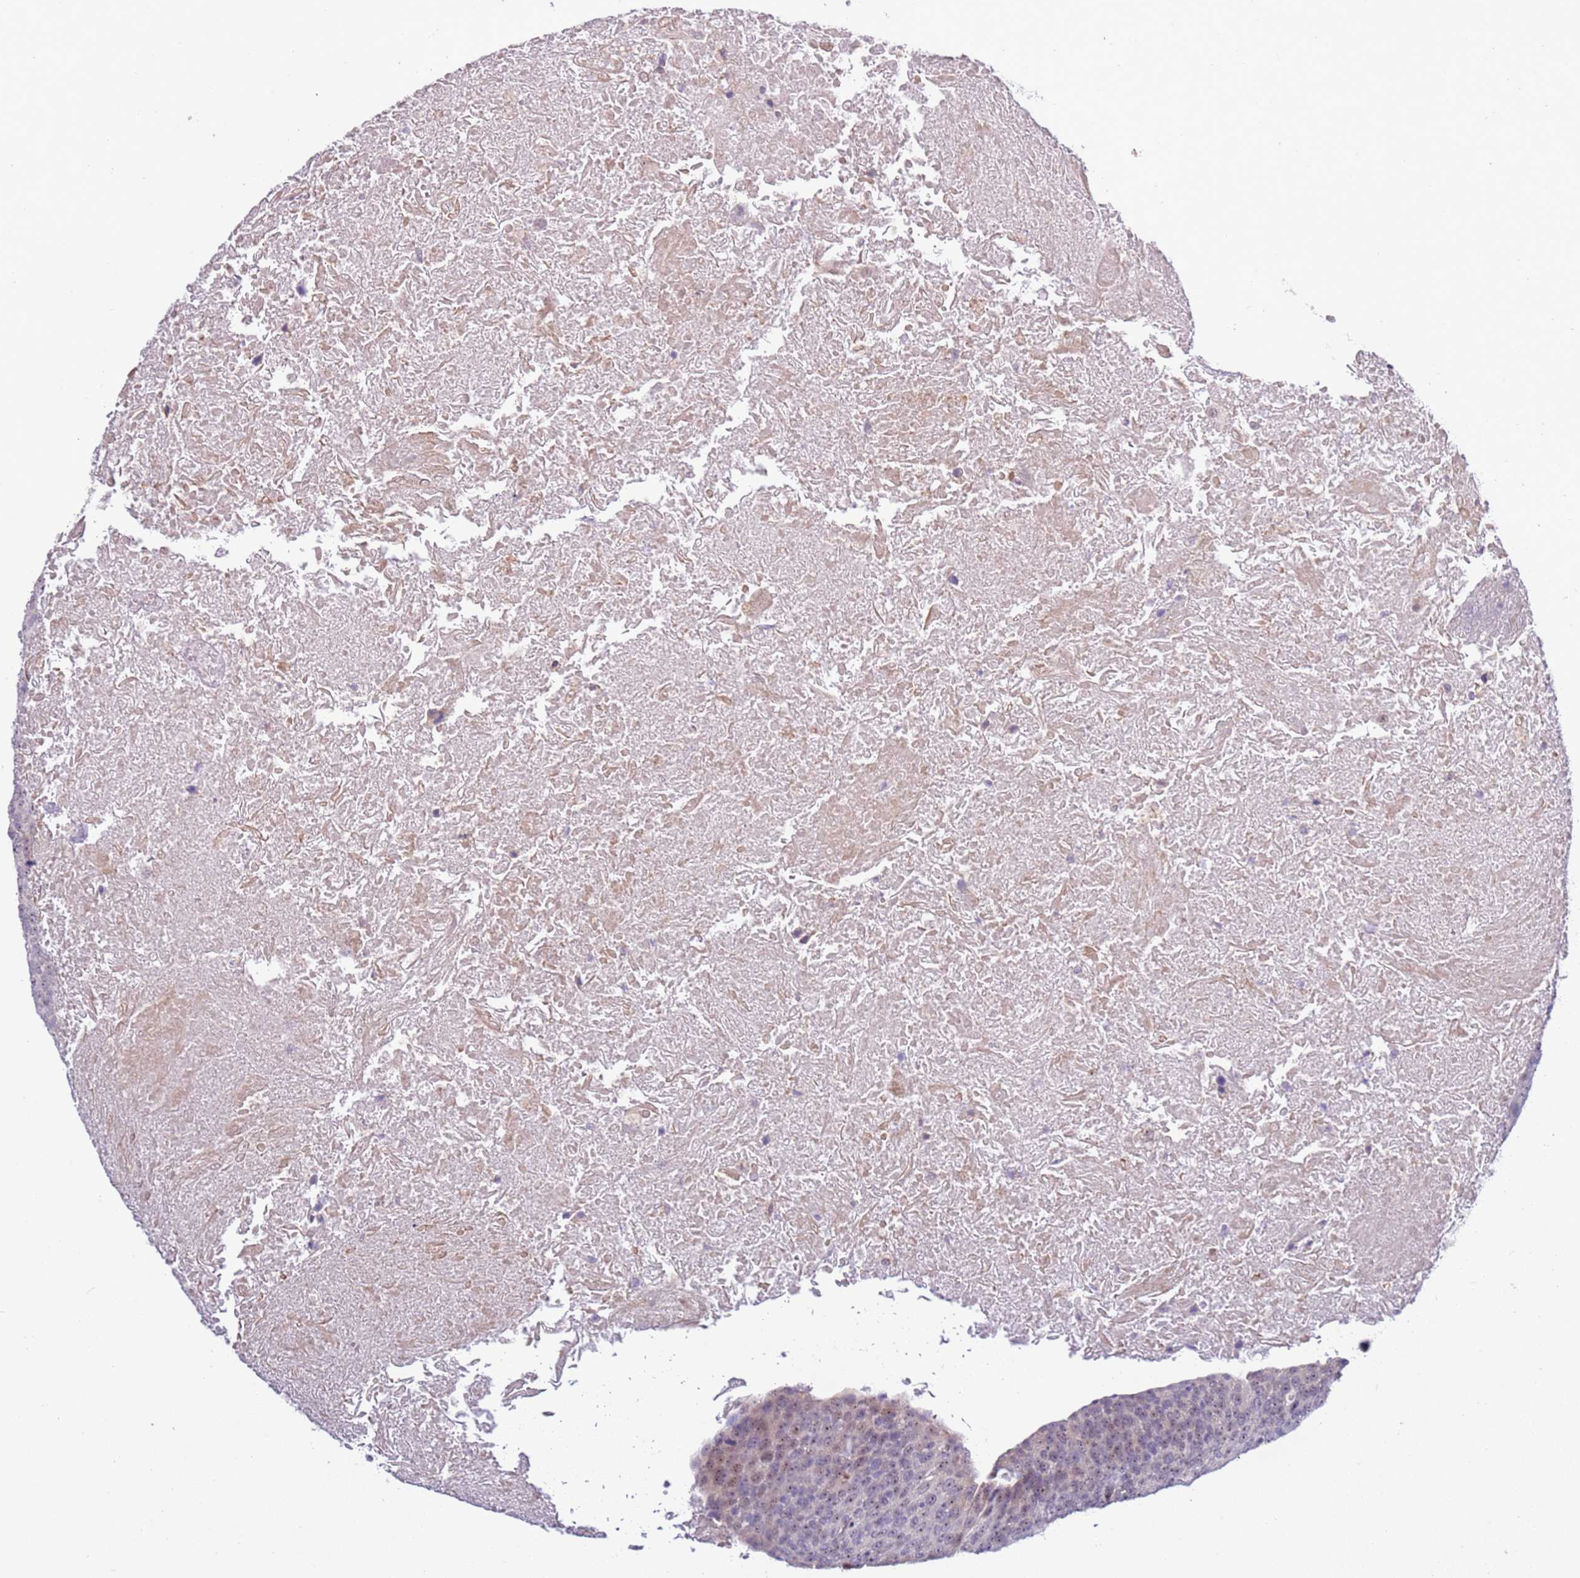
{"staining": {"intensity": "weak", "quantity": ">75%", "location": "nuclear"}, "tissue": "head and neck cancer", "cell_type": "Tumor cells", "image_type": "cancer", "snomed": [{"axis": "morphology", "description": "Squamous cell carcinoma, NOS"}, {"axis": "morphology", "description": "Squamous cell carcinoma, metastatic, NOS"}, {"axis": "topography", "description": "Lymph node"}, {"axis": "topography", "description": "Head-Neck"}], "caption": "A histopathology image of head and neck cancer (squamous cell carcinoma) stained for a protein displays weak nuclear brown staining in tumor cells.", "gene": "UCMA", "patient": {"sex": "male", "age": 62}}